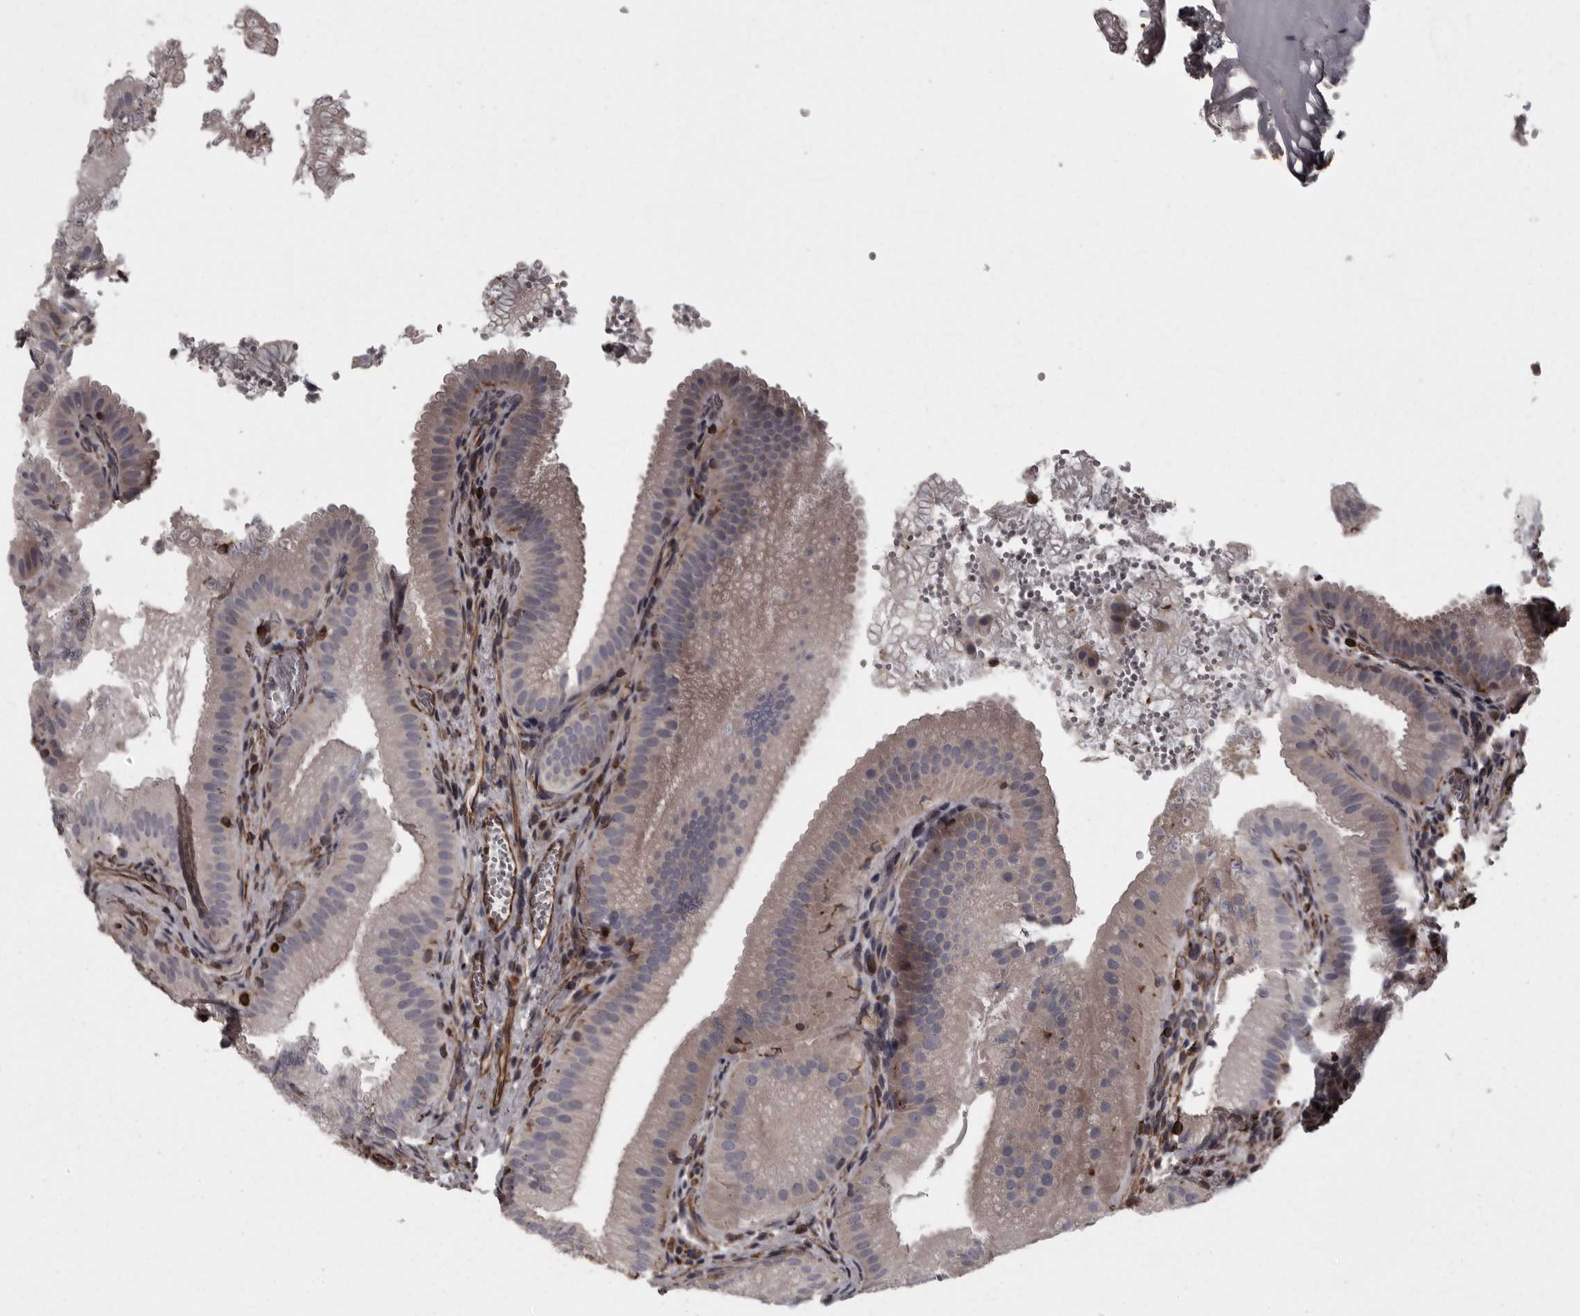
{"staining": {"intensity": "weak", "quantity": "<25%", "location": "cytoplasmic/membranous"}, "tissue": "gallbladder", "cell_type": "Glandular cells", "image_type": "normal", "snomed": [{"axis": "morphology", "description": "Normal tissue, NOS"}, {"axis": "topography", "description": "Gallbladder"}], "caption": "Gallbladder was stained to show a protein in brown. There is no significant staining in glandular cells.", "gene": "FAAP100", "patient": {"sex": "female", "age": 30}}